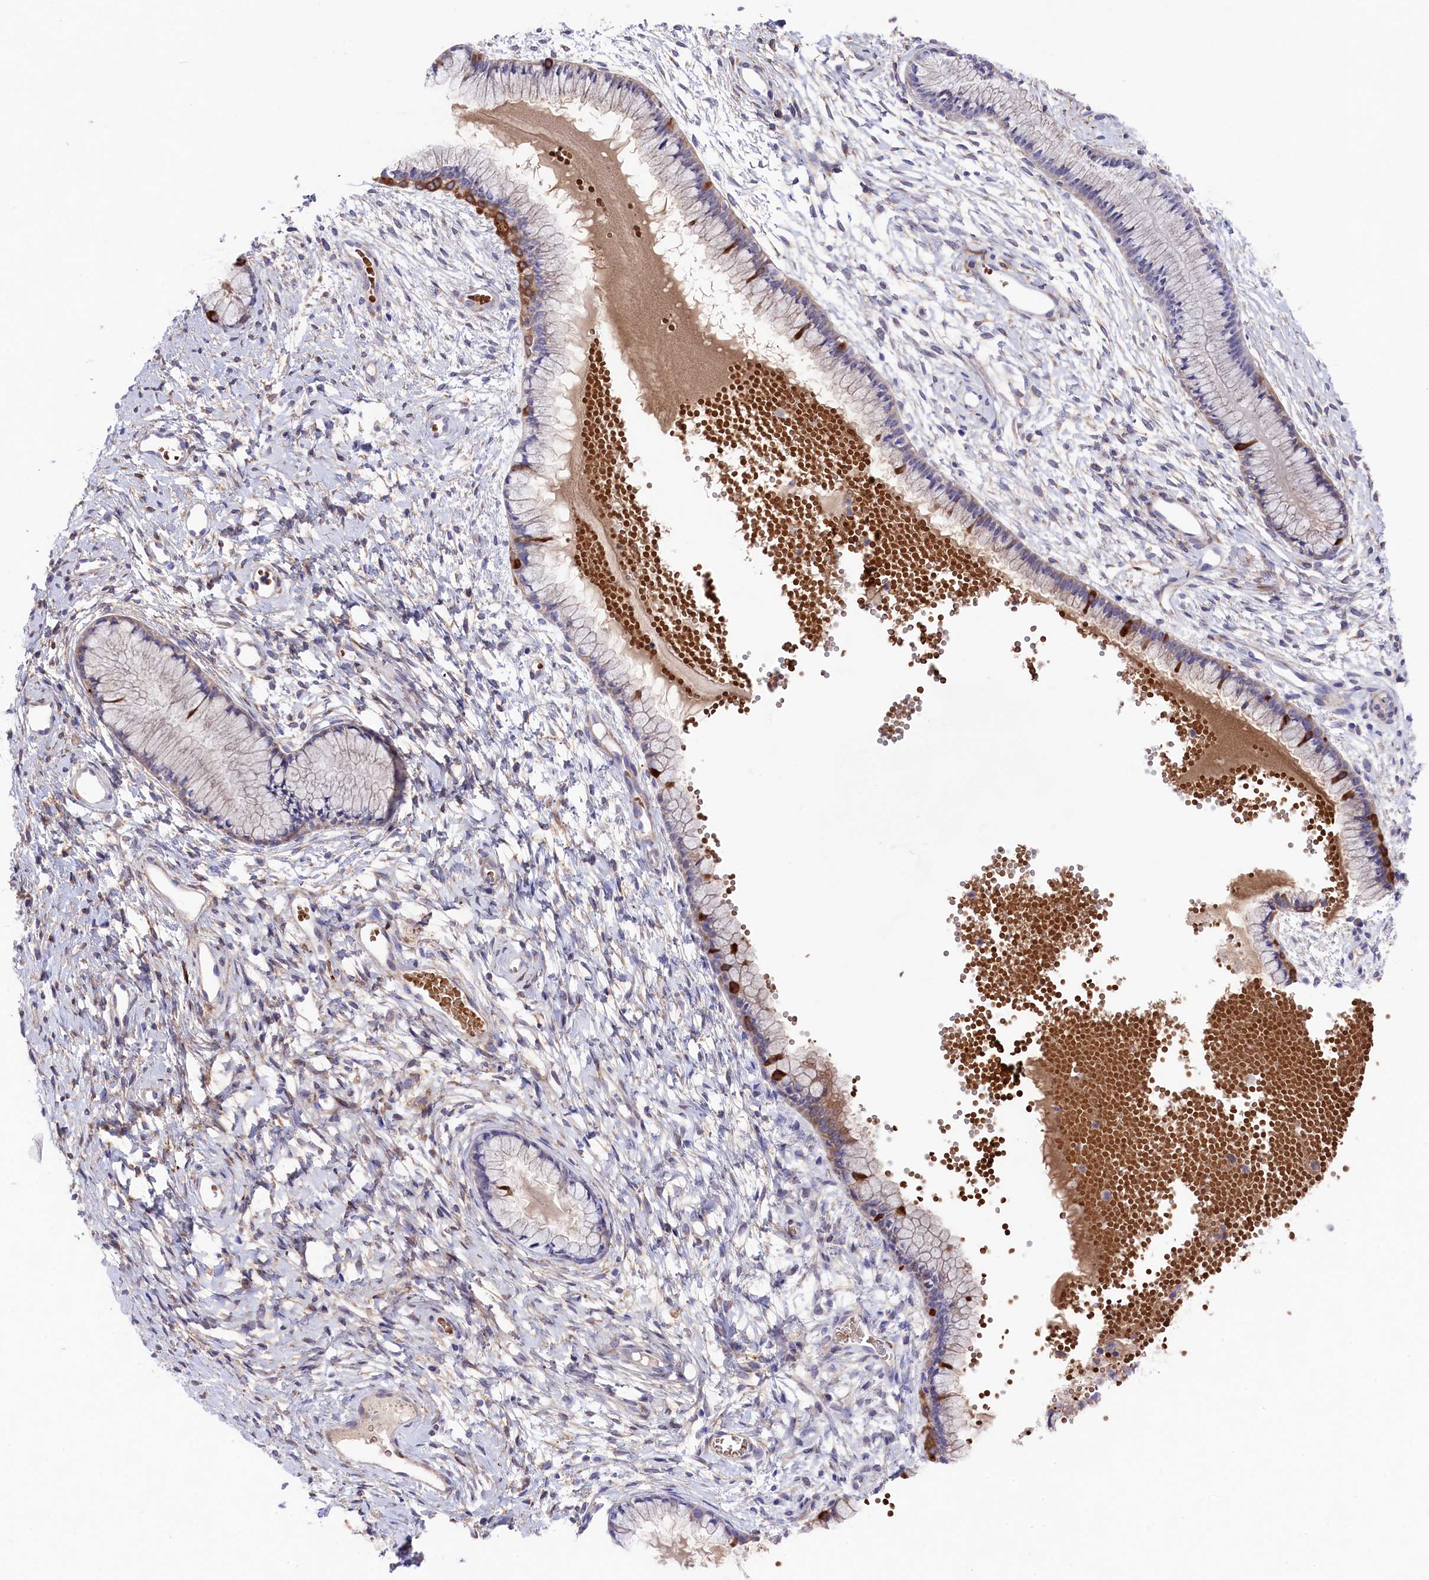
{"staining": {"intensity": "moderate", "quantity": "<25%", "location": "cytoplasmic/membranous"}, "tissue": "cervix", "cell_type": "Glandular cells", "image_type": "normal", "snomed": [{"axis": "morphology", "description": "Normal tissue, NOS"}, {"axis": "topography", "description": "Cervix"}], "caption": "This micrograph displays IHC staining of benign cervix, with low moderate cytoplasmic/membranous positivity in about <25% of glandular cells.", "gene": "LHFPL4", "patient": {"sex": "female", "age": 42}}